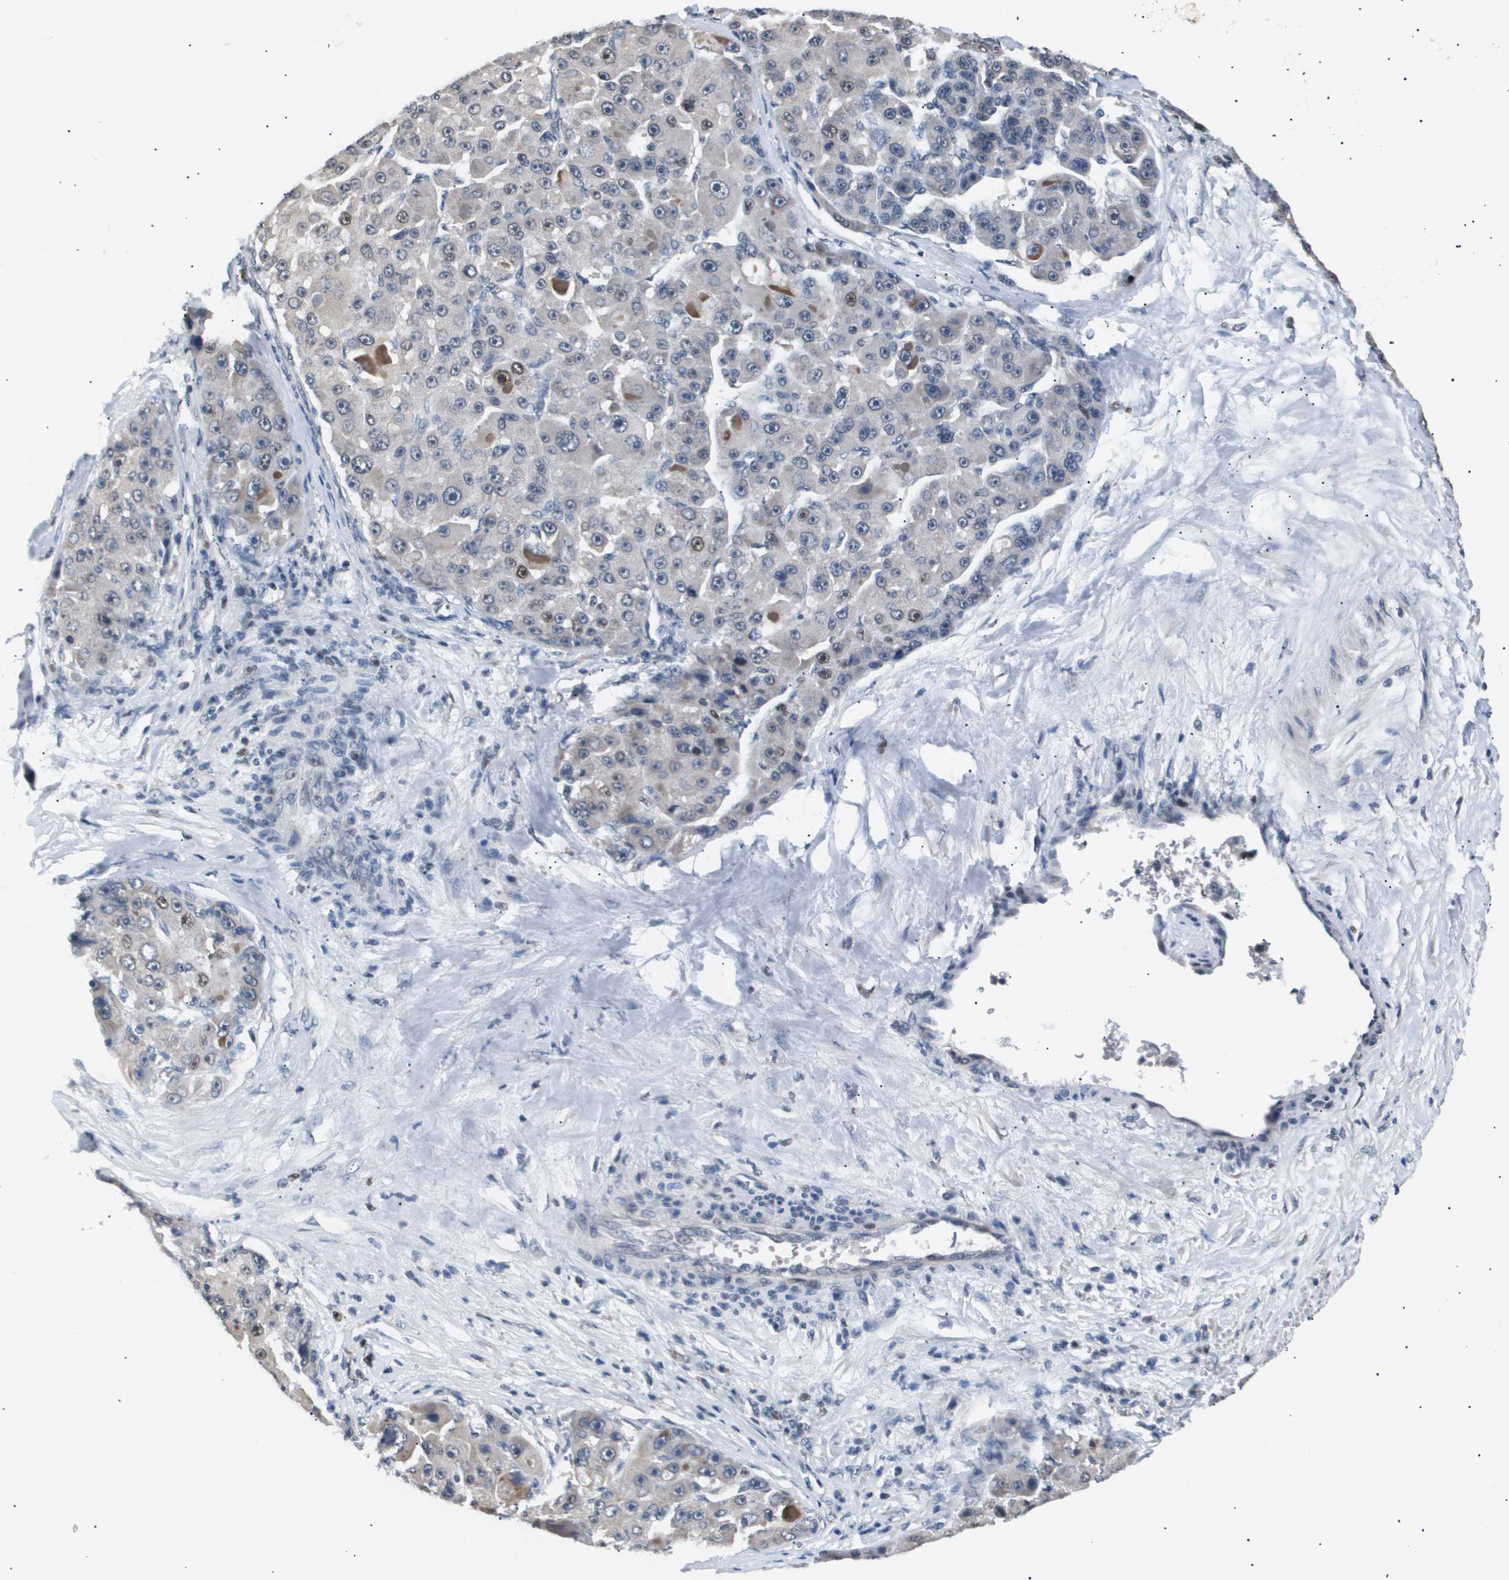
{"staining": {"intensity": "moderate", "quantity": "<25%", "location": "nuclear"}, "tissue": "liver cancer", "cell_type": "Tumor cells", "image_type": "cancer", "snomed": [{"axis": "morphology", "description": "Carcinoma, Hepatocellular, NOS"}, {"axis": "topography", "description": "Liver"}], "caption": "Immunohistochemical staining of human hepatocellular carcinoma (liver) shows low levels of moderate nuclear protein positivity in approximately <25% of tumor cells.", "gene": "ANAPC2", "patient": {"sex": "male", "age": 76}}